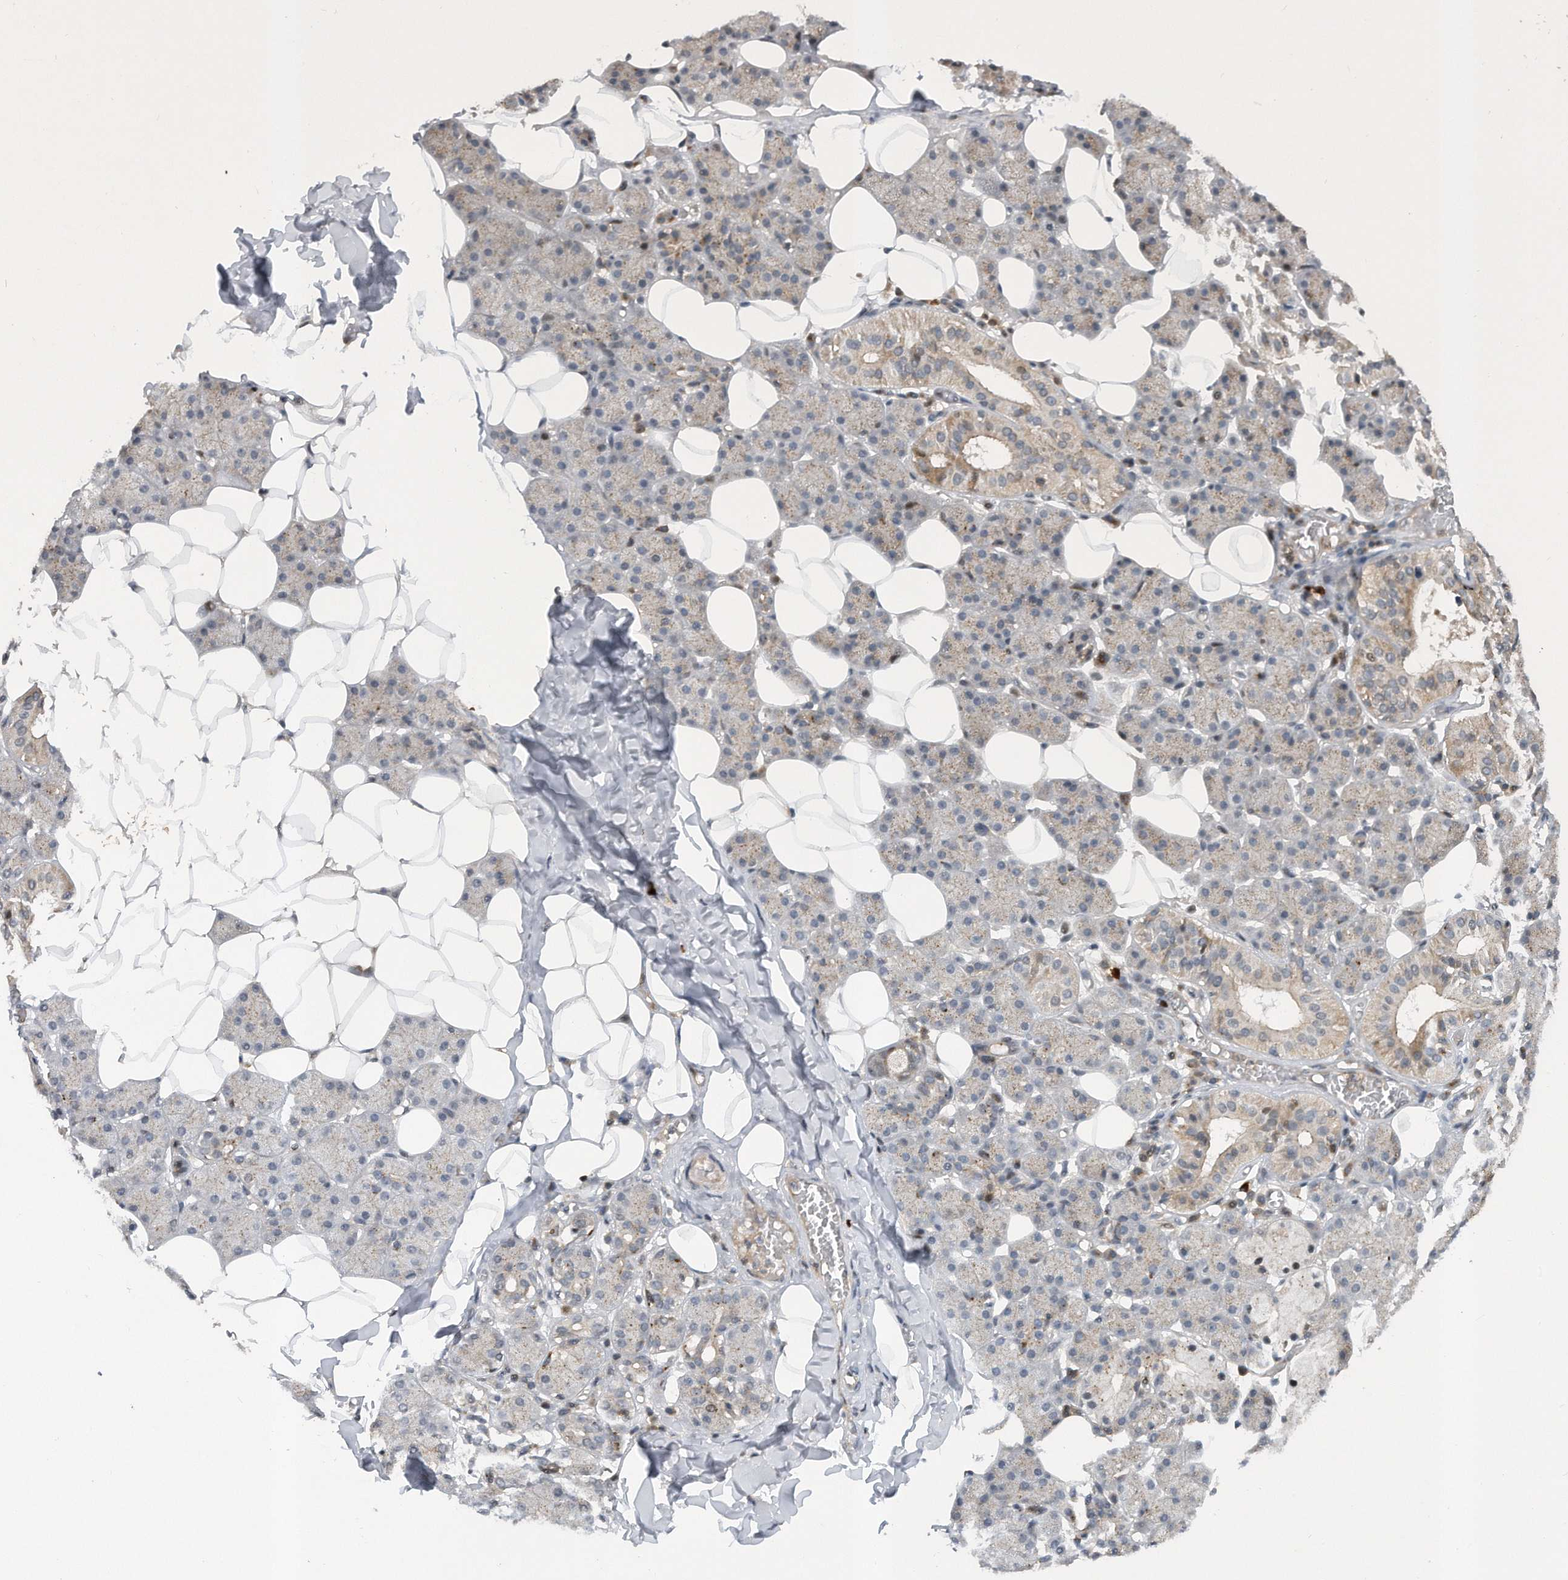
{"staining": {"intensity": "moderate", "quantity": "25%-75%", "location": "cytoplasmic/membranous"}, "tissue": "salivary gland", "cell_type": "Glandular cells", "image_type": "normal", "snomed": [{"axis": "morphology", "description": "Normal tissue, NOS"}, {"axis": "topography", "description": "Salivary gland"}], "caption": "Protein staining of benign salivary gland shows moderate cytoplasmic/membranous expression in approximately 25%-75% of glandular cells.", "gene": "PGBD2", "patient": {"sex": "female", "age": 33}}